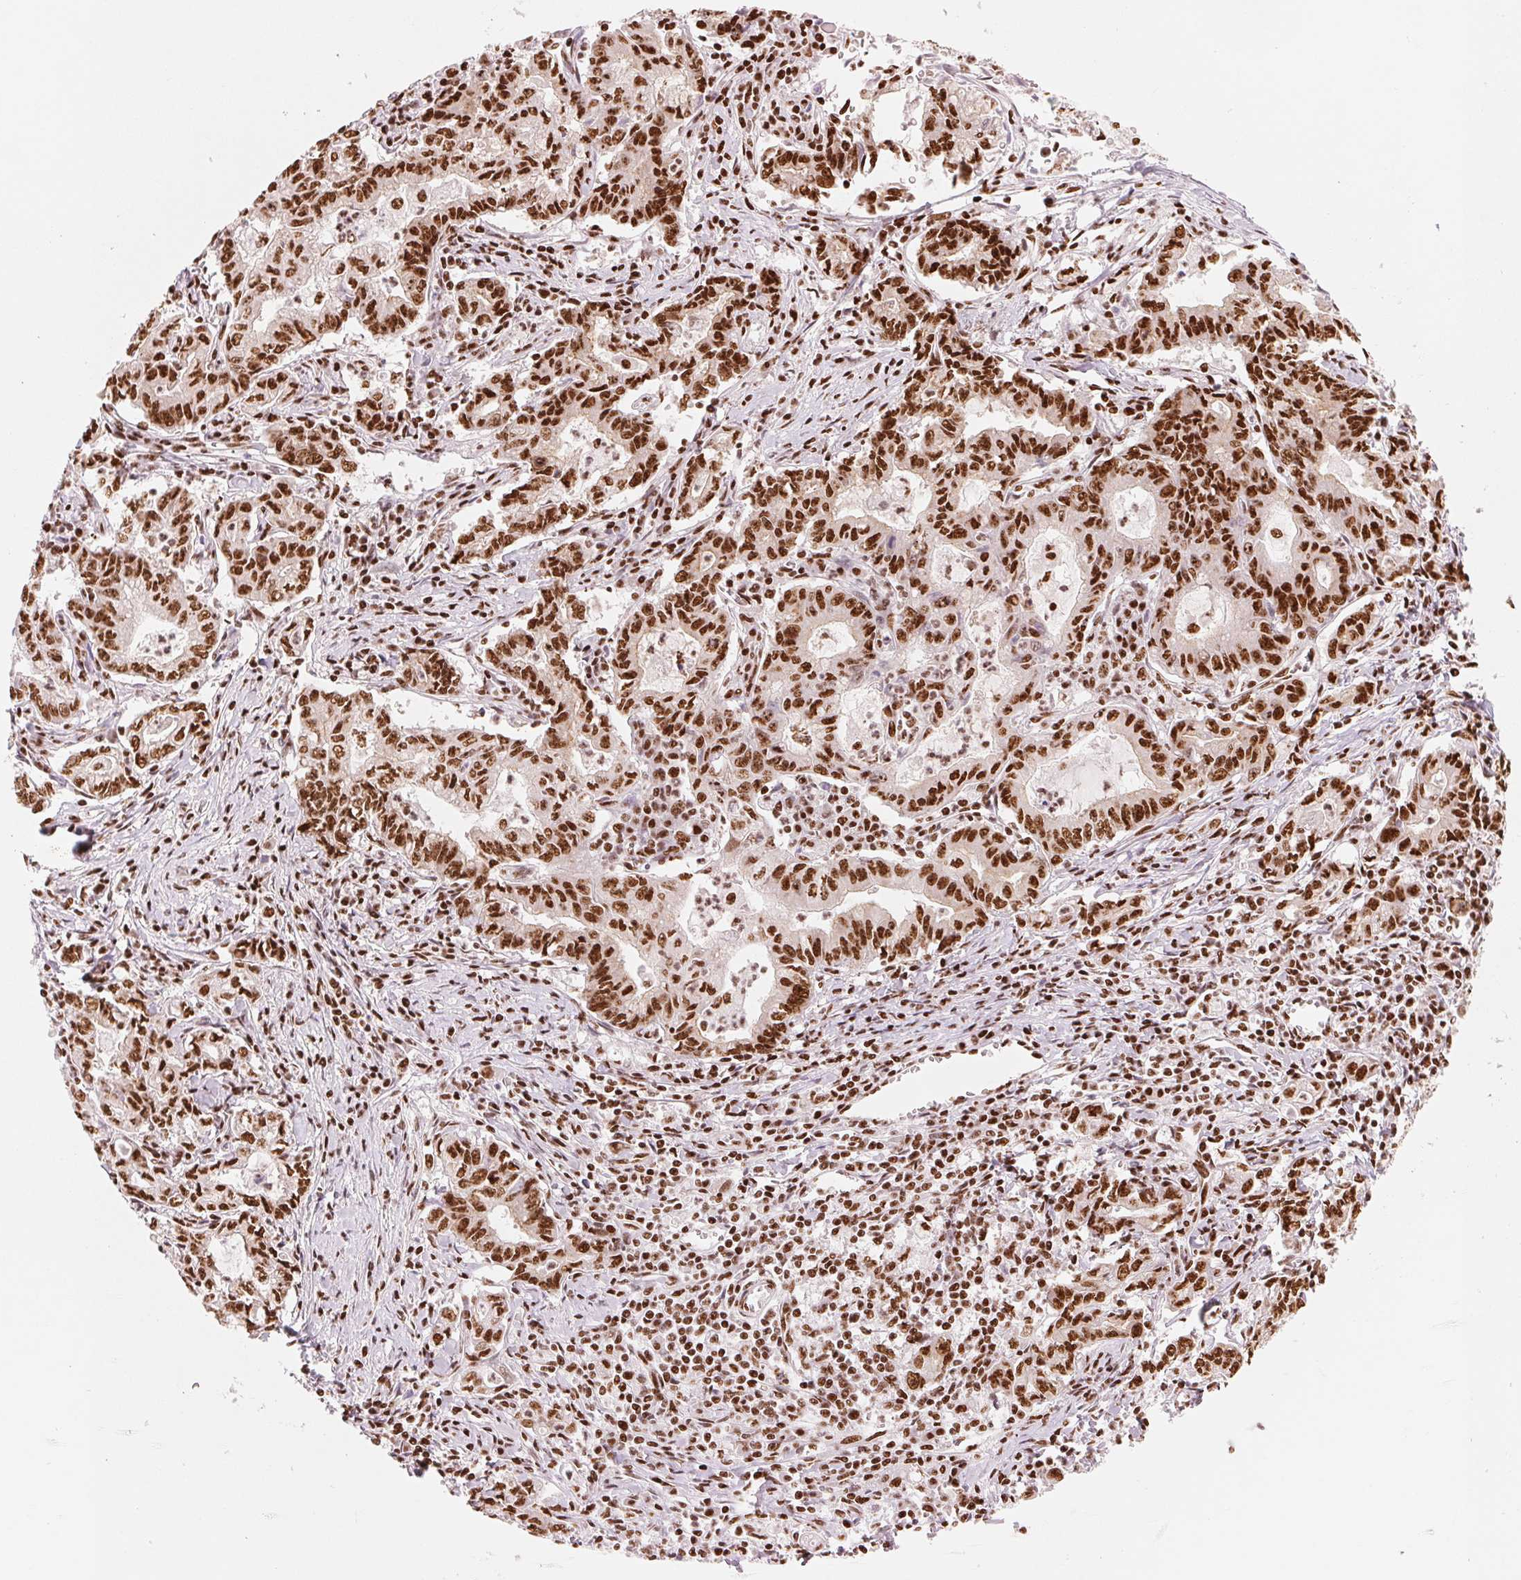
{"staining": {"intensity": "strong", "quantity": ">75%", "location": "nuclear"}, "tissue": "stomach cancer", "cell_type": "Tumor cells", "image_type": "cancer", "snomed": [{"axis": "morphology", "description": "Adenocarcinoma, NOS"}, {"axis": "topography", "description": "Stomach, upper"}], "caption": "Stomach adenocarcinoma was stained to show a protein in brown. There is high levels of strong nuclear positivity in approximately >75% of tumor cells.", "gene": "NXF1", "patient": {"sex": "female", "age": 79}}